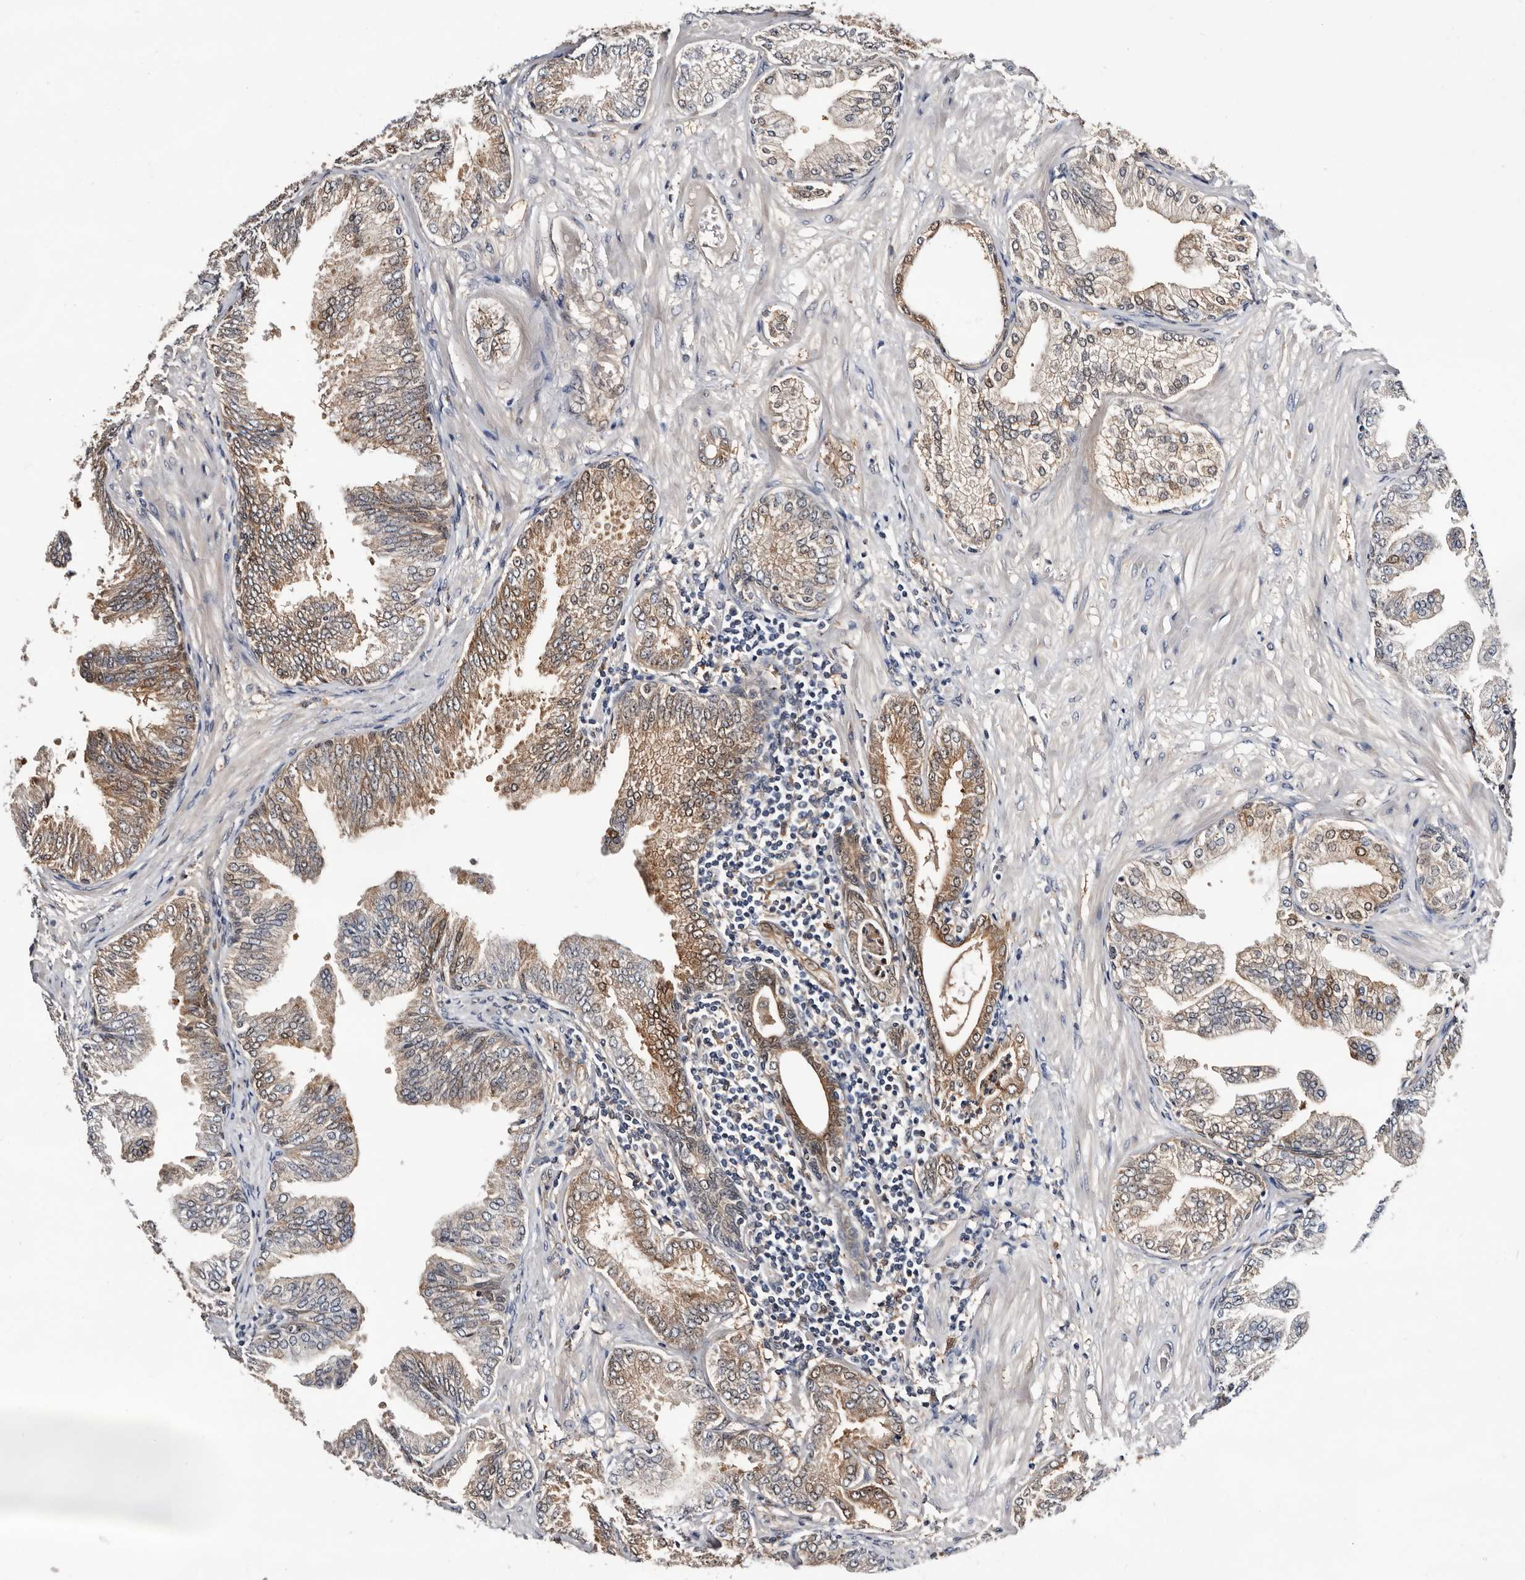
{"staining": {"intensity": "moderate", "quantity": "25%-75%", "location": "cytoplasmic/membranous,nuclear"}, "tissue": "prostate cancer", "cell_type": "Tumor cells", "image_type": "cancer", "snomed": [{"axis": "morphology", "description": "Adenocarcinoma, Low grade"}, {"axis": "topography", "description": "Prostate"}], "caption": "Prostate low-grade adenocarcinoma stained for a protein demonstrates moderate cytoplasmic/membranous and nuclear positivity in tumor cells.", "gene": "TP53I3", "patient": {"sex": "male", "age": 63}}